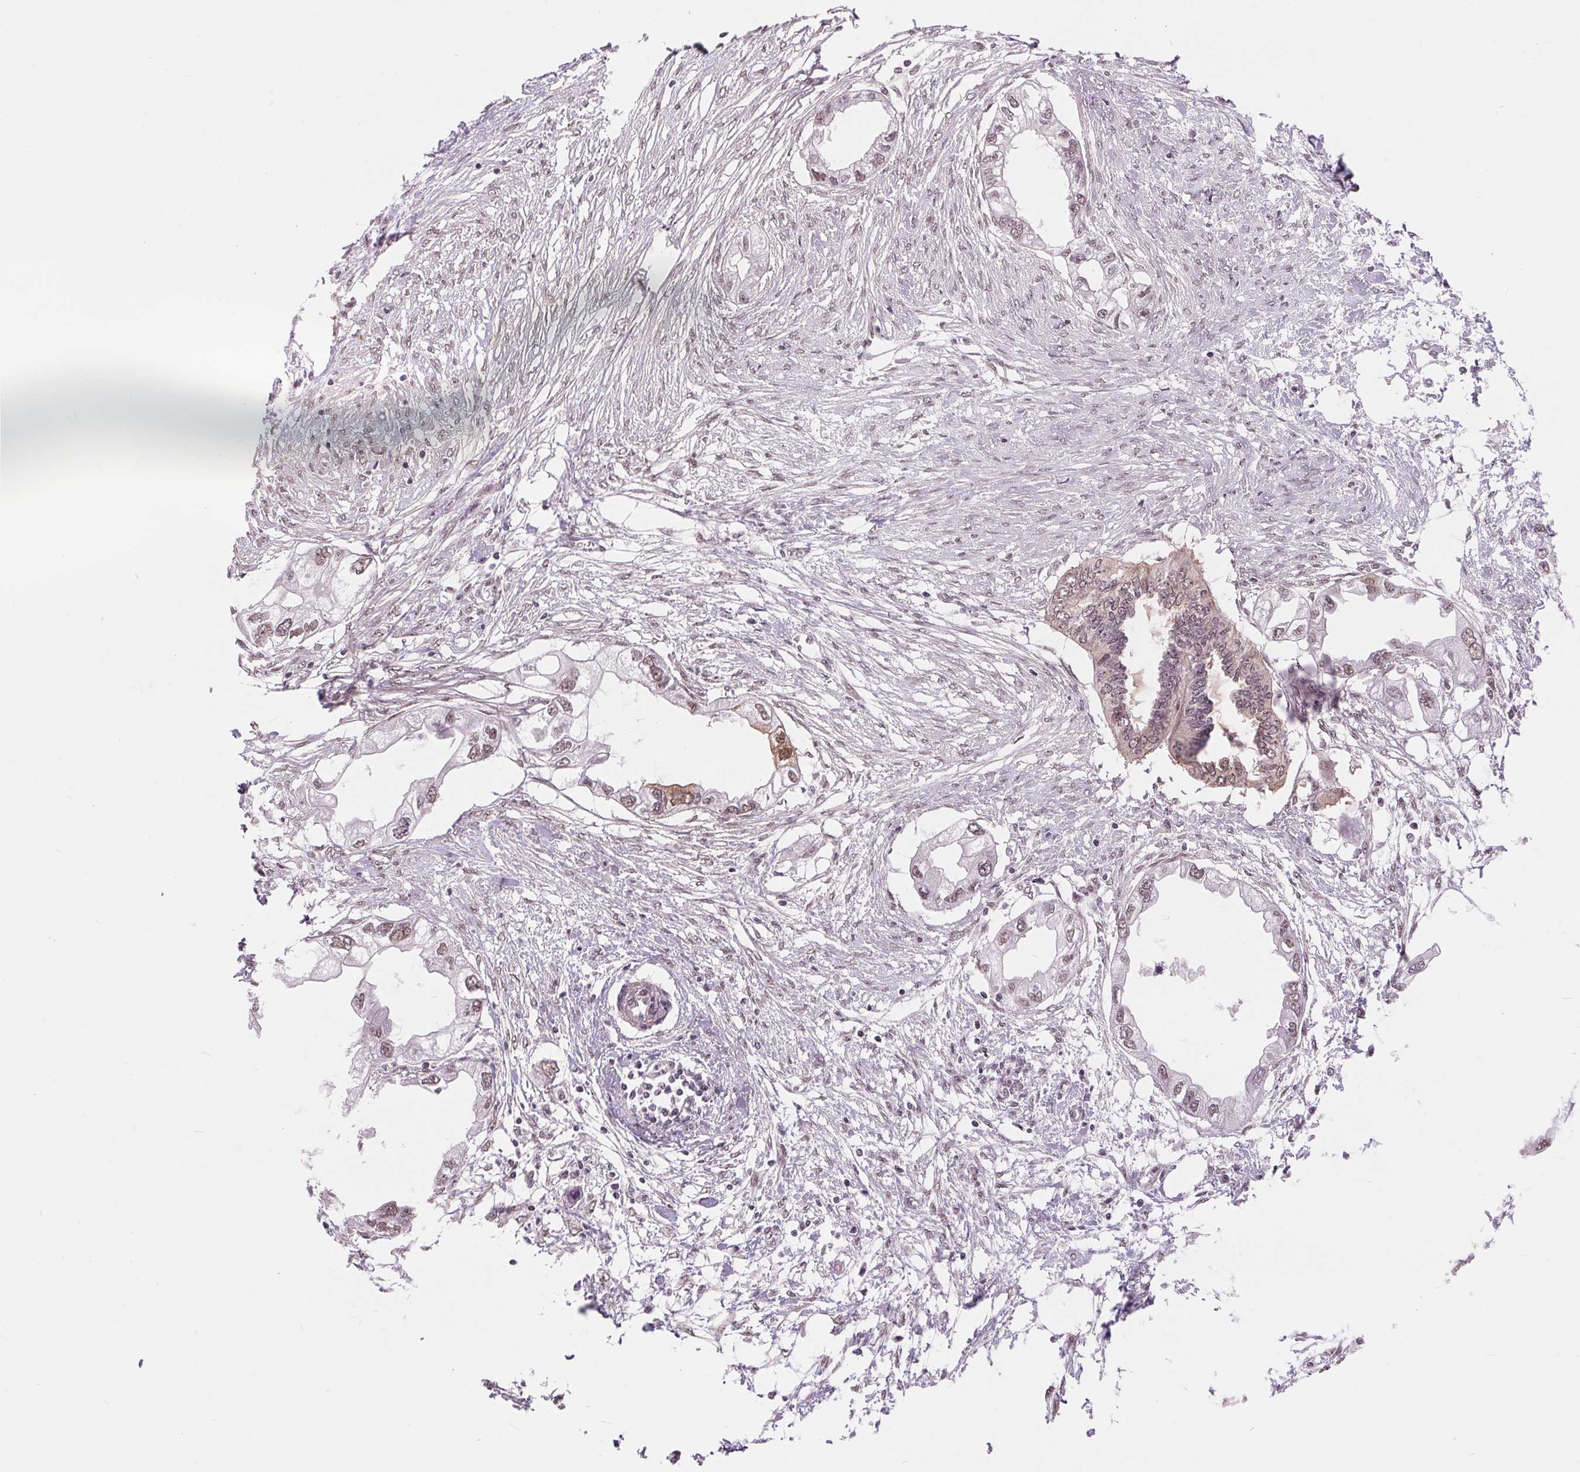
{"staining": {"intensity": "moderate", "quantity": "25%-75%", "location": "nuclear"}, "tissue": "endometrial cancer", "cell_type": "Tumor cells", "image_type": "cancer", "snomed": [{"axis": "morphology", "description": "Adenocarcinoma, NOS"}, {"axis": "morphology", "description": "Adenocarcinoma, metastatic, NOS"}, {"axis": "topography", "description": "Adipose tissue"}, {"axis": "topography", "description": "Endometrium"}], "caption": "Endometrial cancer (adenocarcinoma) stained for a protein reveals moderate nuclear positivity in tumor cells. The protein is stained brown, and the nuclei are stained in blue (DAB (3,3'-diaminobenzidine) IHC with brightfield microscopy, high magnification).", "gene": "BCAT1", "patient": {"sex": "female", "age": 67}}